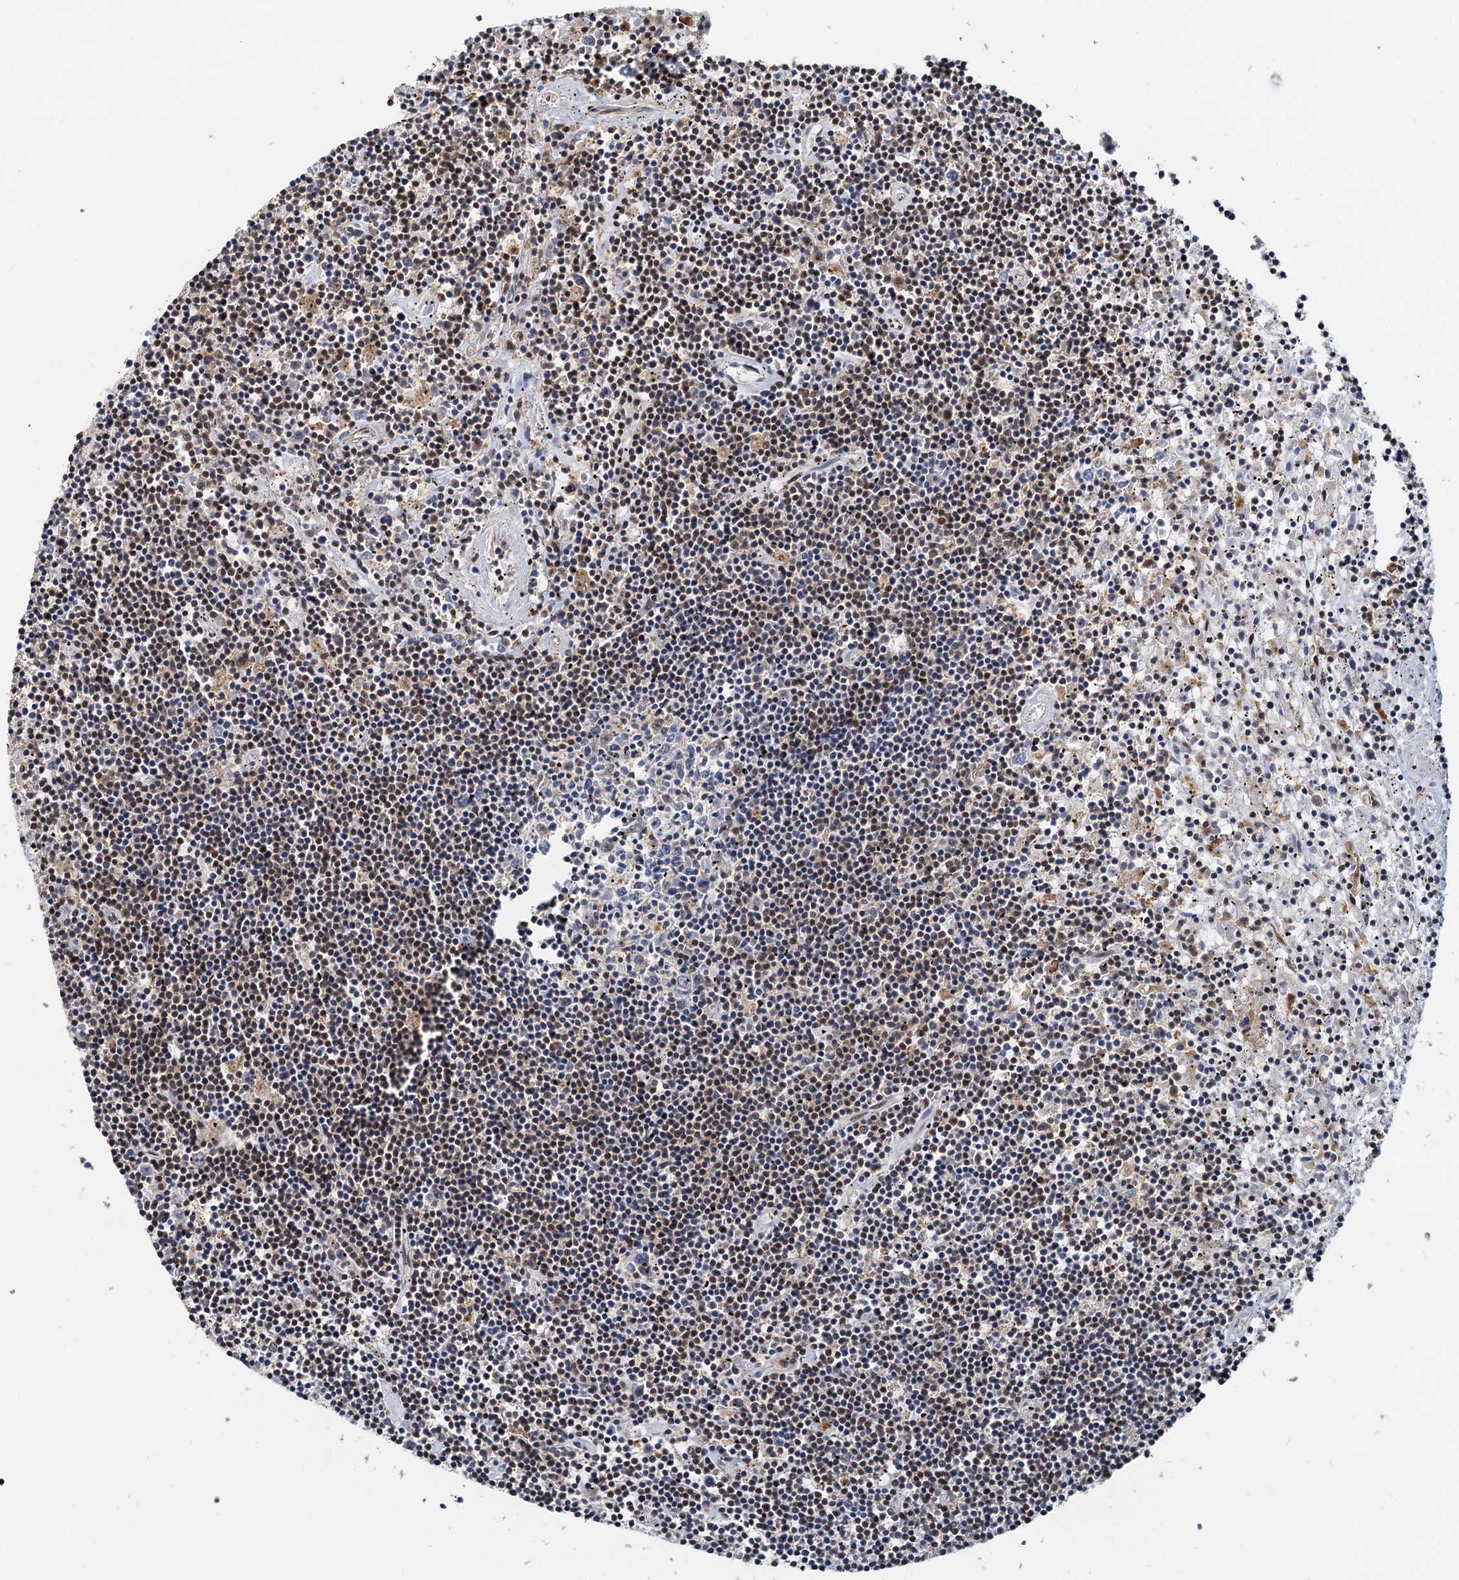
{"staining": {"intensity": "weak", "quantity": "25%-75%", "location": "nuclear"}, "tissue": "lymphoma", "cell_type": "Tumor cells", "image_type": "cancer", "snomed": [{"axis": "morphology", "description": "Malignant lymphoma, non-Hodgkin's type, Low grade"}, {"axis": "topography", "description": "Spleen"}], "caption": "A micrograph of human malignant lymphoma, non-Hodgkin's type (low-grade) stained for a protein displays weak nuclear brown staining in tumor cells.", "gene": "RBM26", "patient": {"sex": "male", "age": 76}}